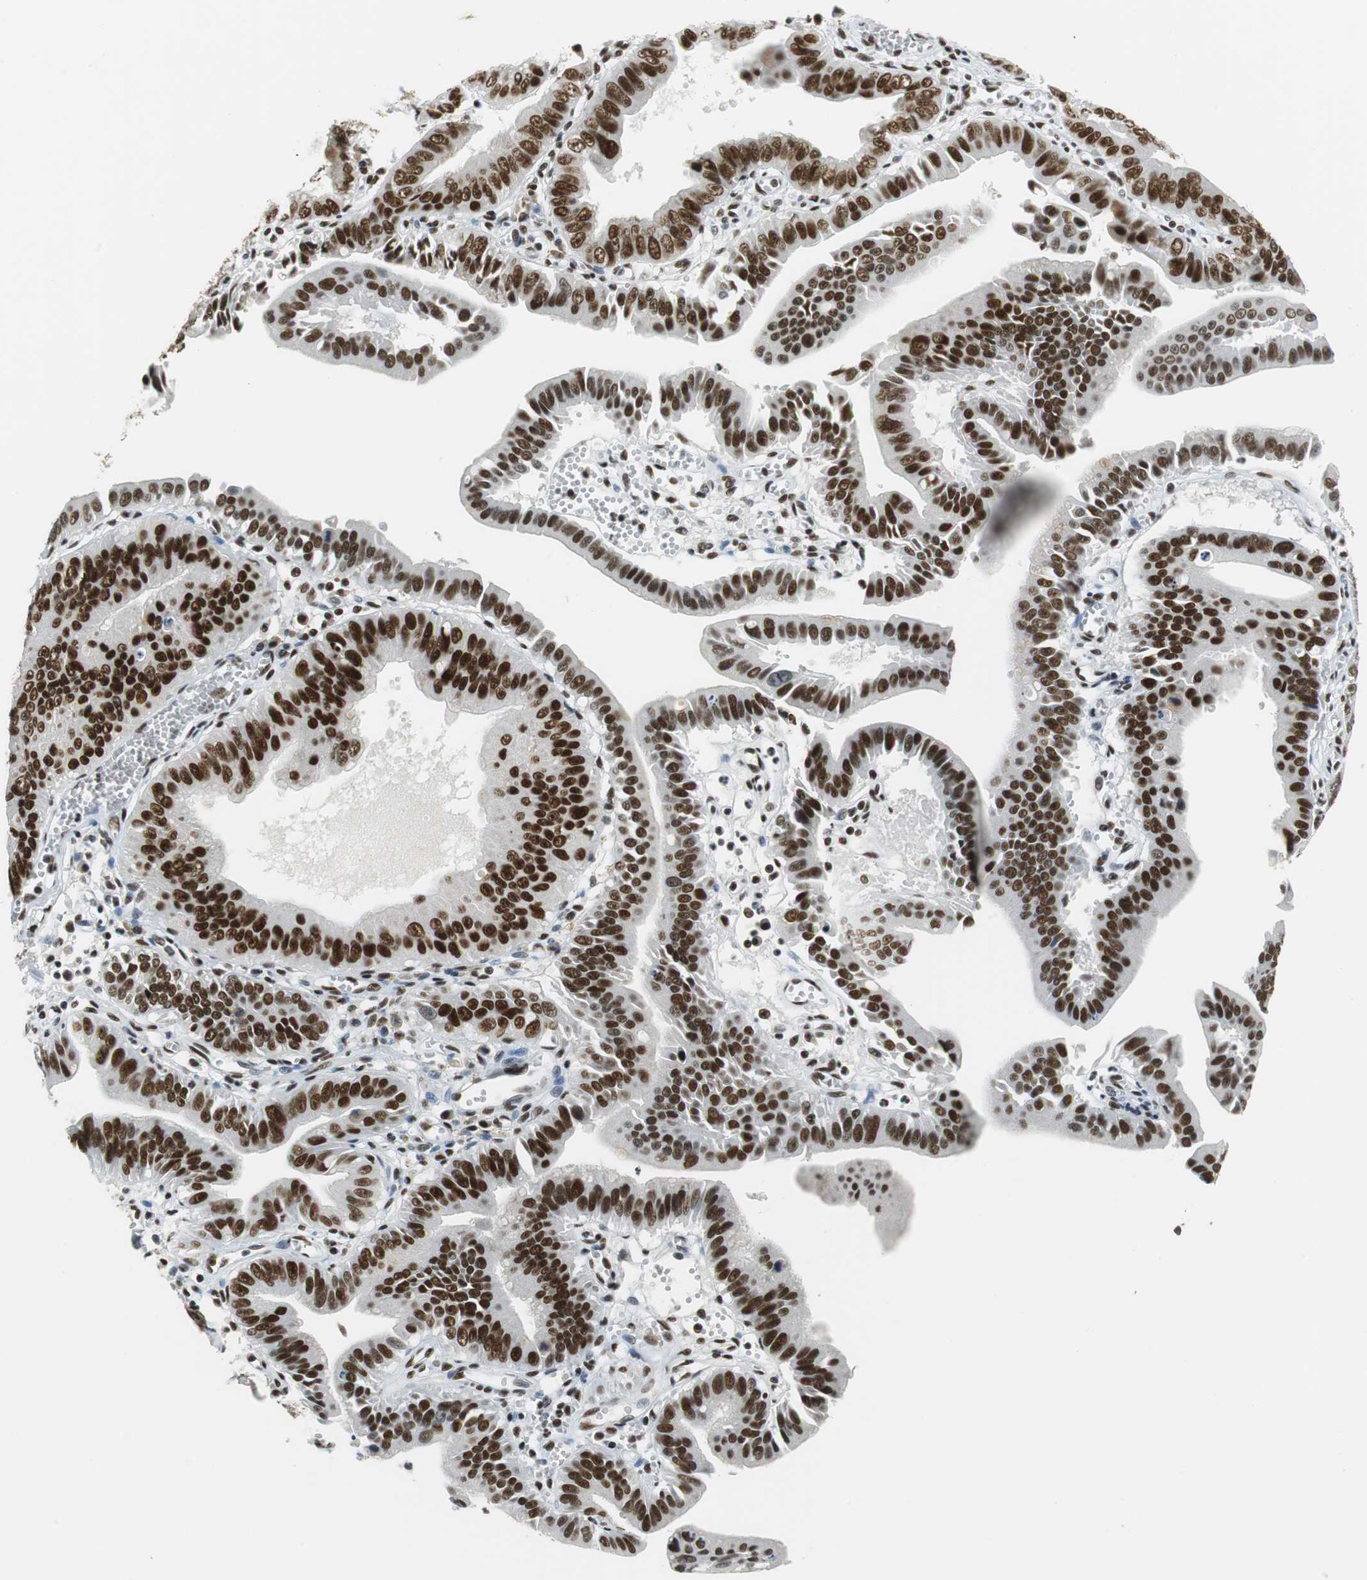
{"staining": {"intensity": "strong", "quantity": ">75%", "location": "nuclear"}, "tissue": "pancreatic cancer", "cell_type": "Tumor cells", "image_type": "cancer", "snomed": [{"axis": "morphology", "description": "Normal tissue, NOS"}, {"axis": "topography", "description": "Lymph node"}], "caption": "Immunohistochemistry histopathology image of neoplastic tissue: human pancreatic cancer stained using immunohistochemistry shows high levels of strong protein expression localized specifically in the nuclear of tumor cells, appearing as a nuclear brown color.", "gene": "PRKDC", "patient": {"sex": "male", "age": 50}}